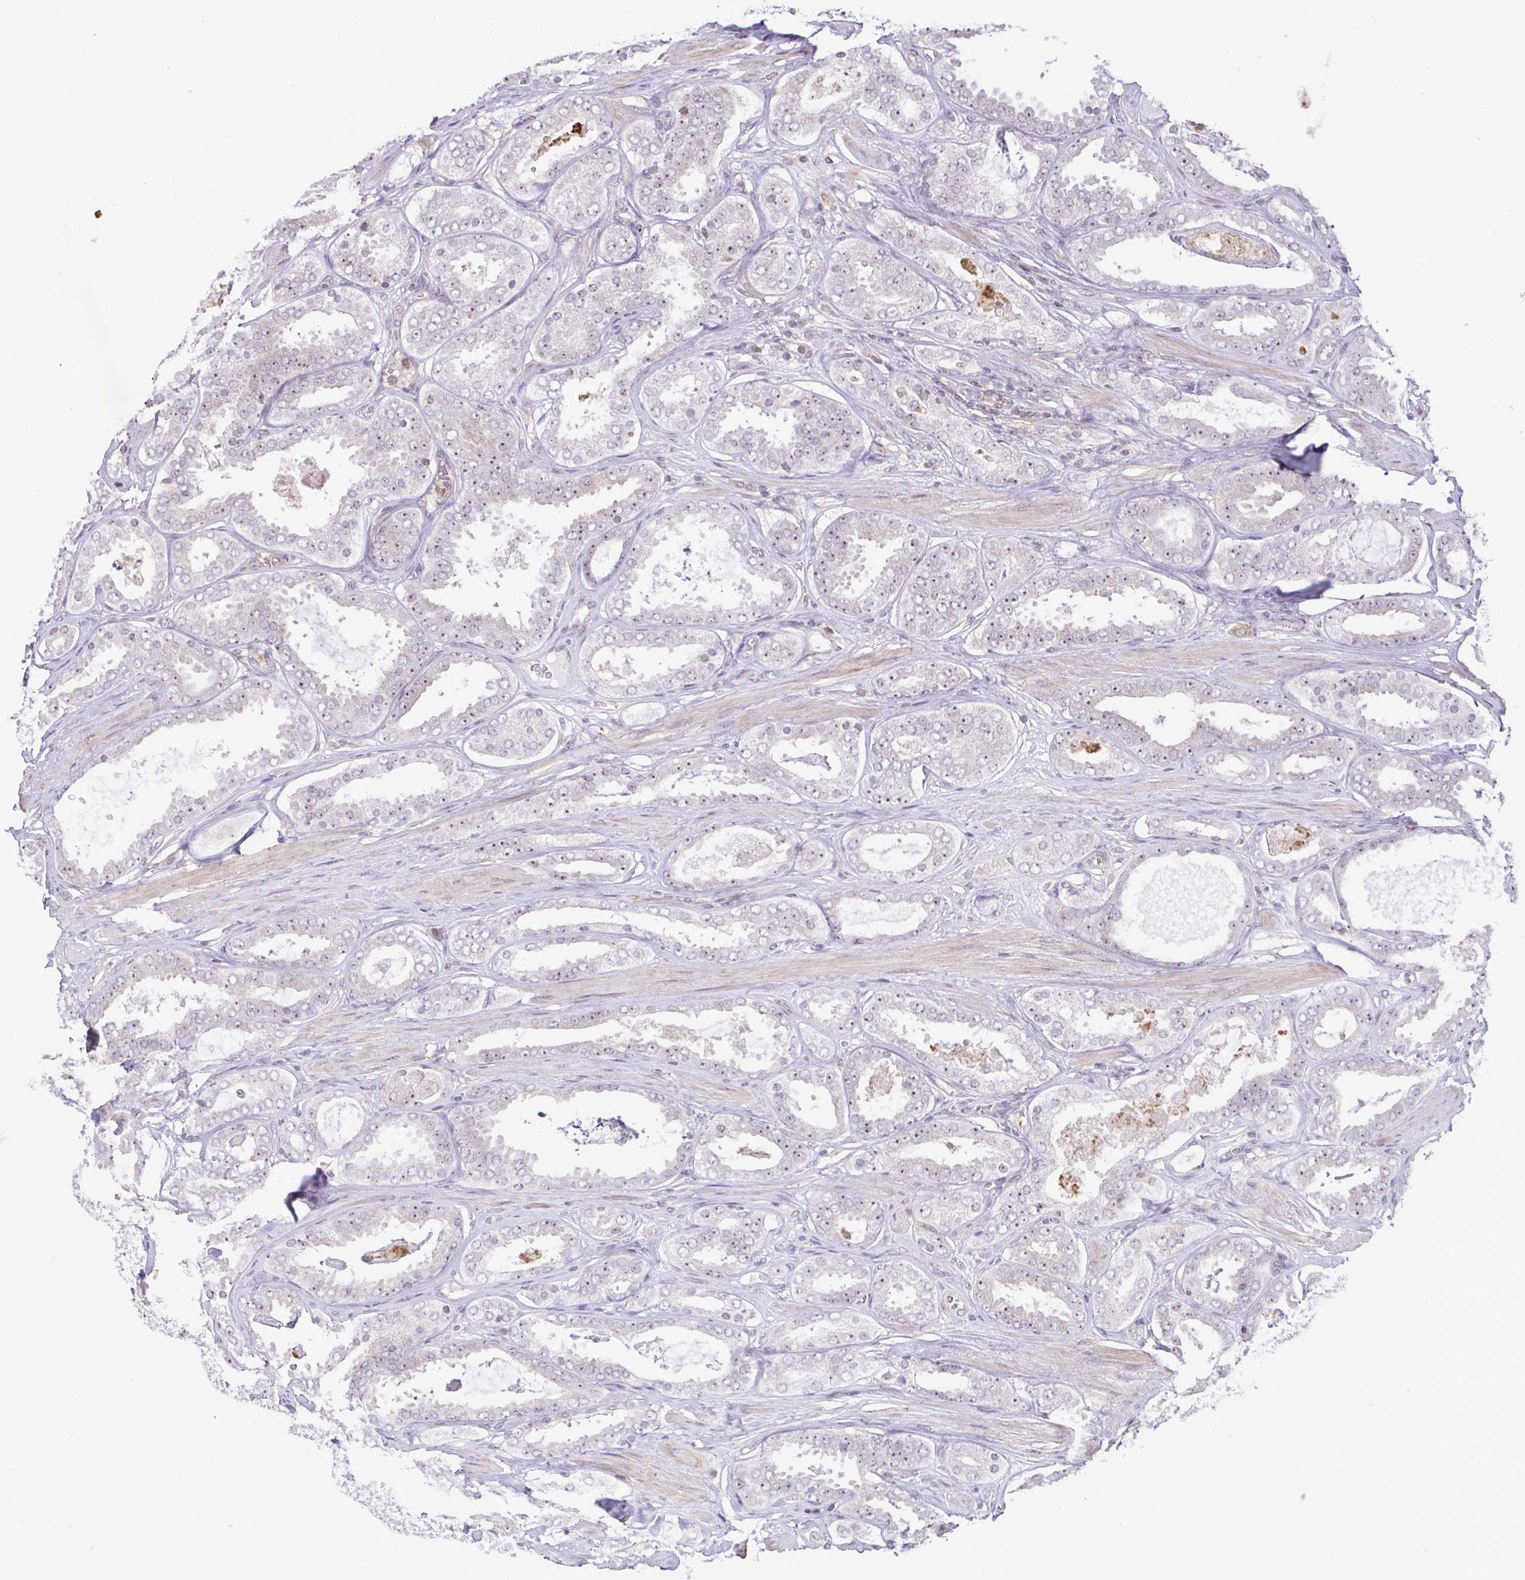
{"staining": {"intensity": "weak", "quantity": "25%-75%", "location": "nuclear"}, "tissue": "prostate cancer", "cell_type": "Tumor cells", "image_type": "cancer", "snomed": [{"axis": "morphology", "description": "Adenocarcinoma, High grade"}, {"axis": "topography", "description": "Prostate"}], "caption": "Prostate cancer stained with immunohistochemistry exhibits weak nuclear positivity in about 25%-75% of tumor cells.", "gene": "RSL24D1", "patient": {"sex": "male", "age": 63}}